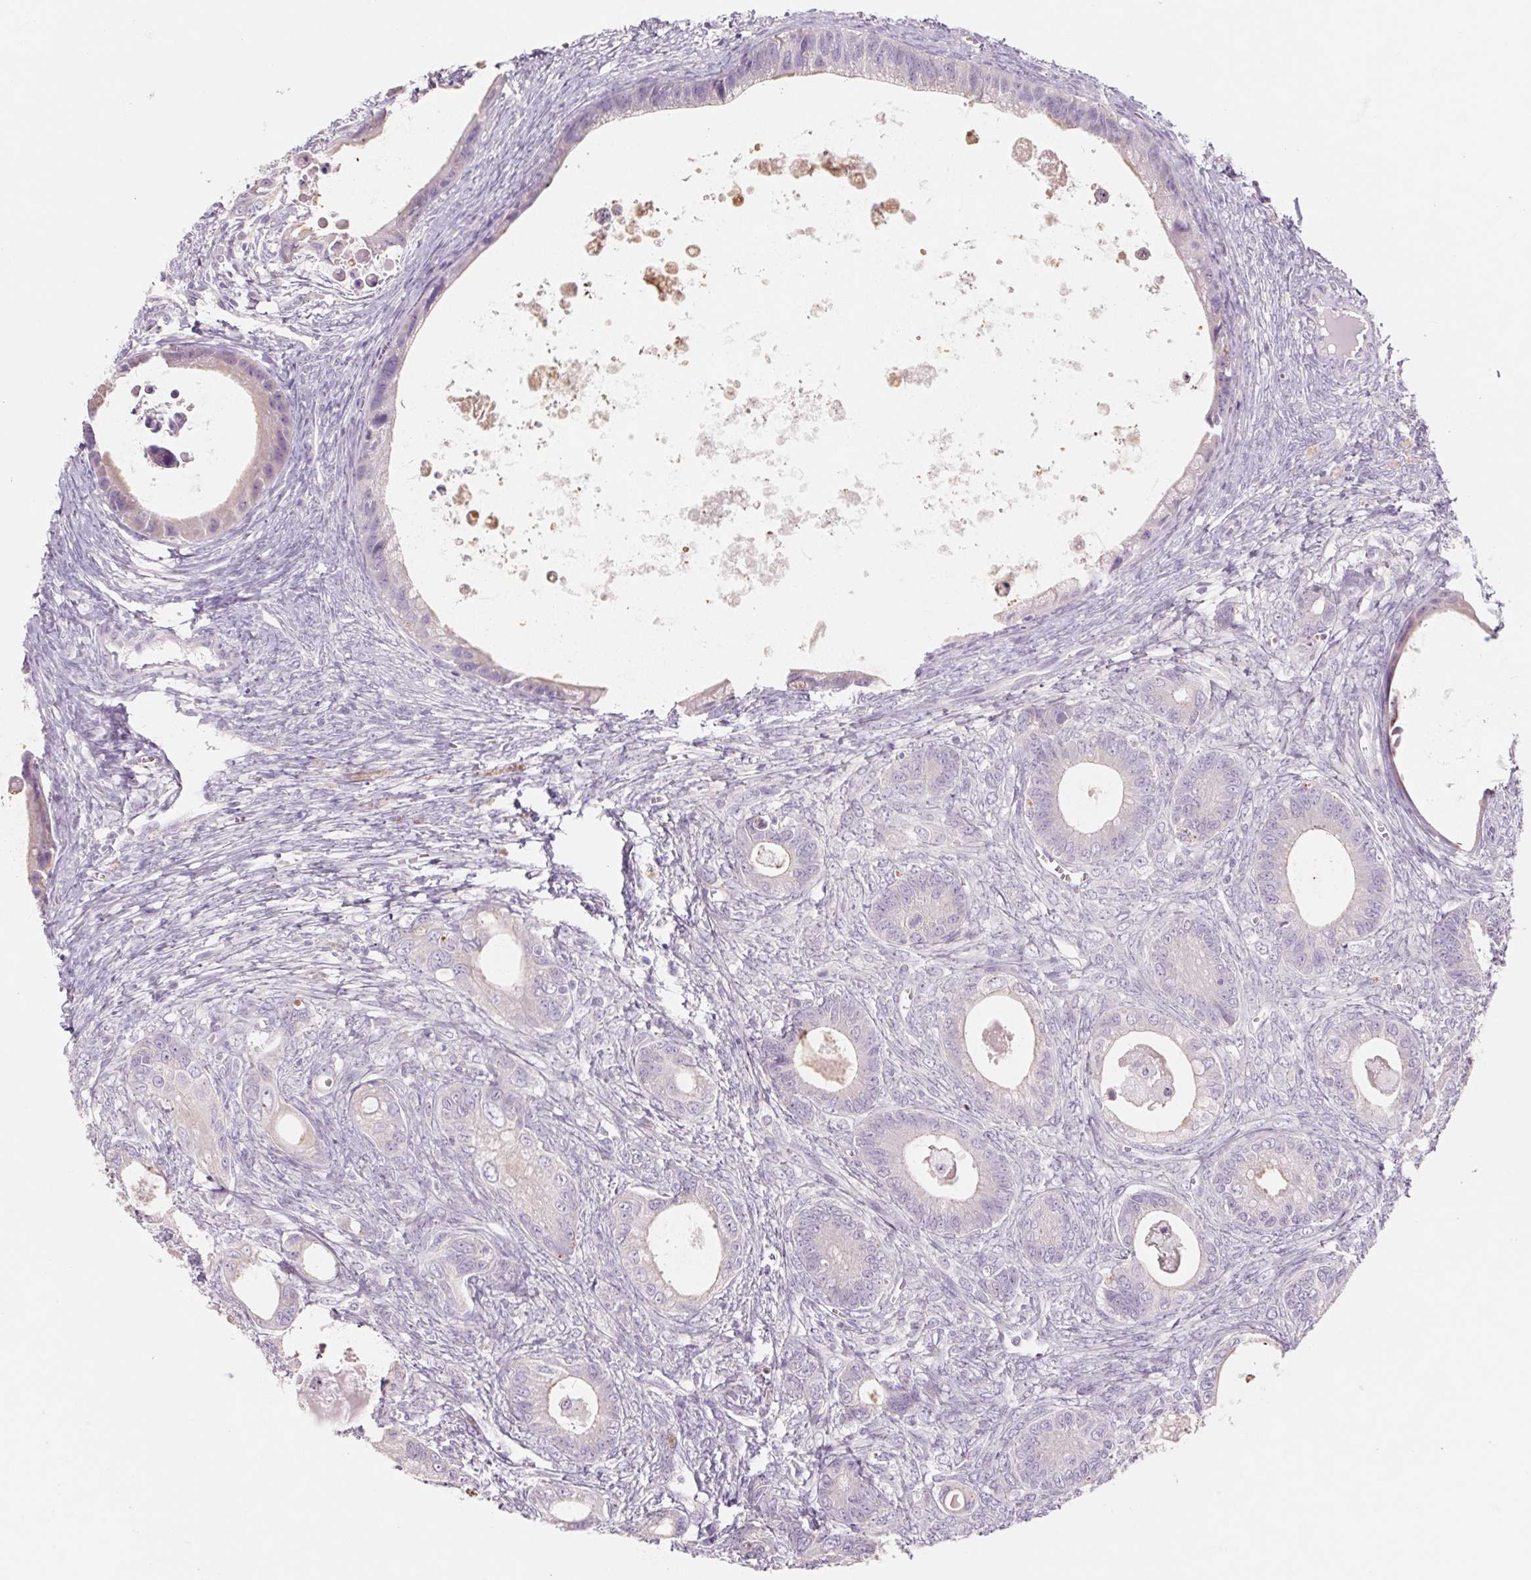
{"staining": {"intensity": "negative", "quantity": "none", "location": "none"}, "tissue": "ovarian cancer", "cell_type": "Tumor cells", "image_type": "cancer", "snomed": [{"axis": "morphology", "description": "Cystadenocarcinoma, mucinous, NOS"}, {"axis": "topography", "description": "Ovary"}], "caption": "Tumor cells are negative for protein expression in human ovarian cancer (mucinous cystadenocarcinoma).", "gene": "POU1F1", "patient": {"sex": "female", "age": 64}}